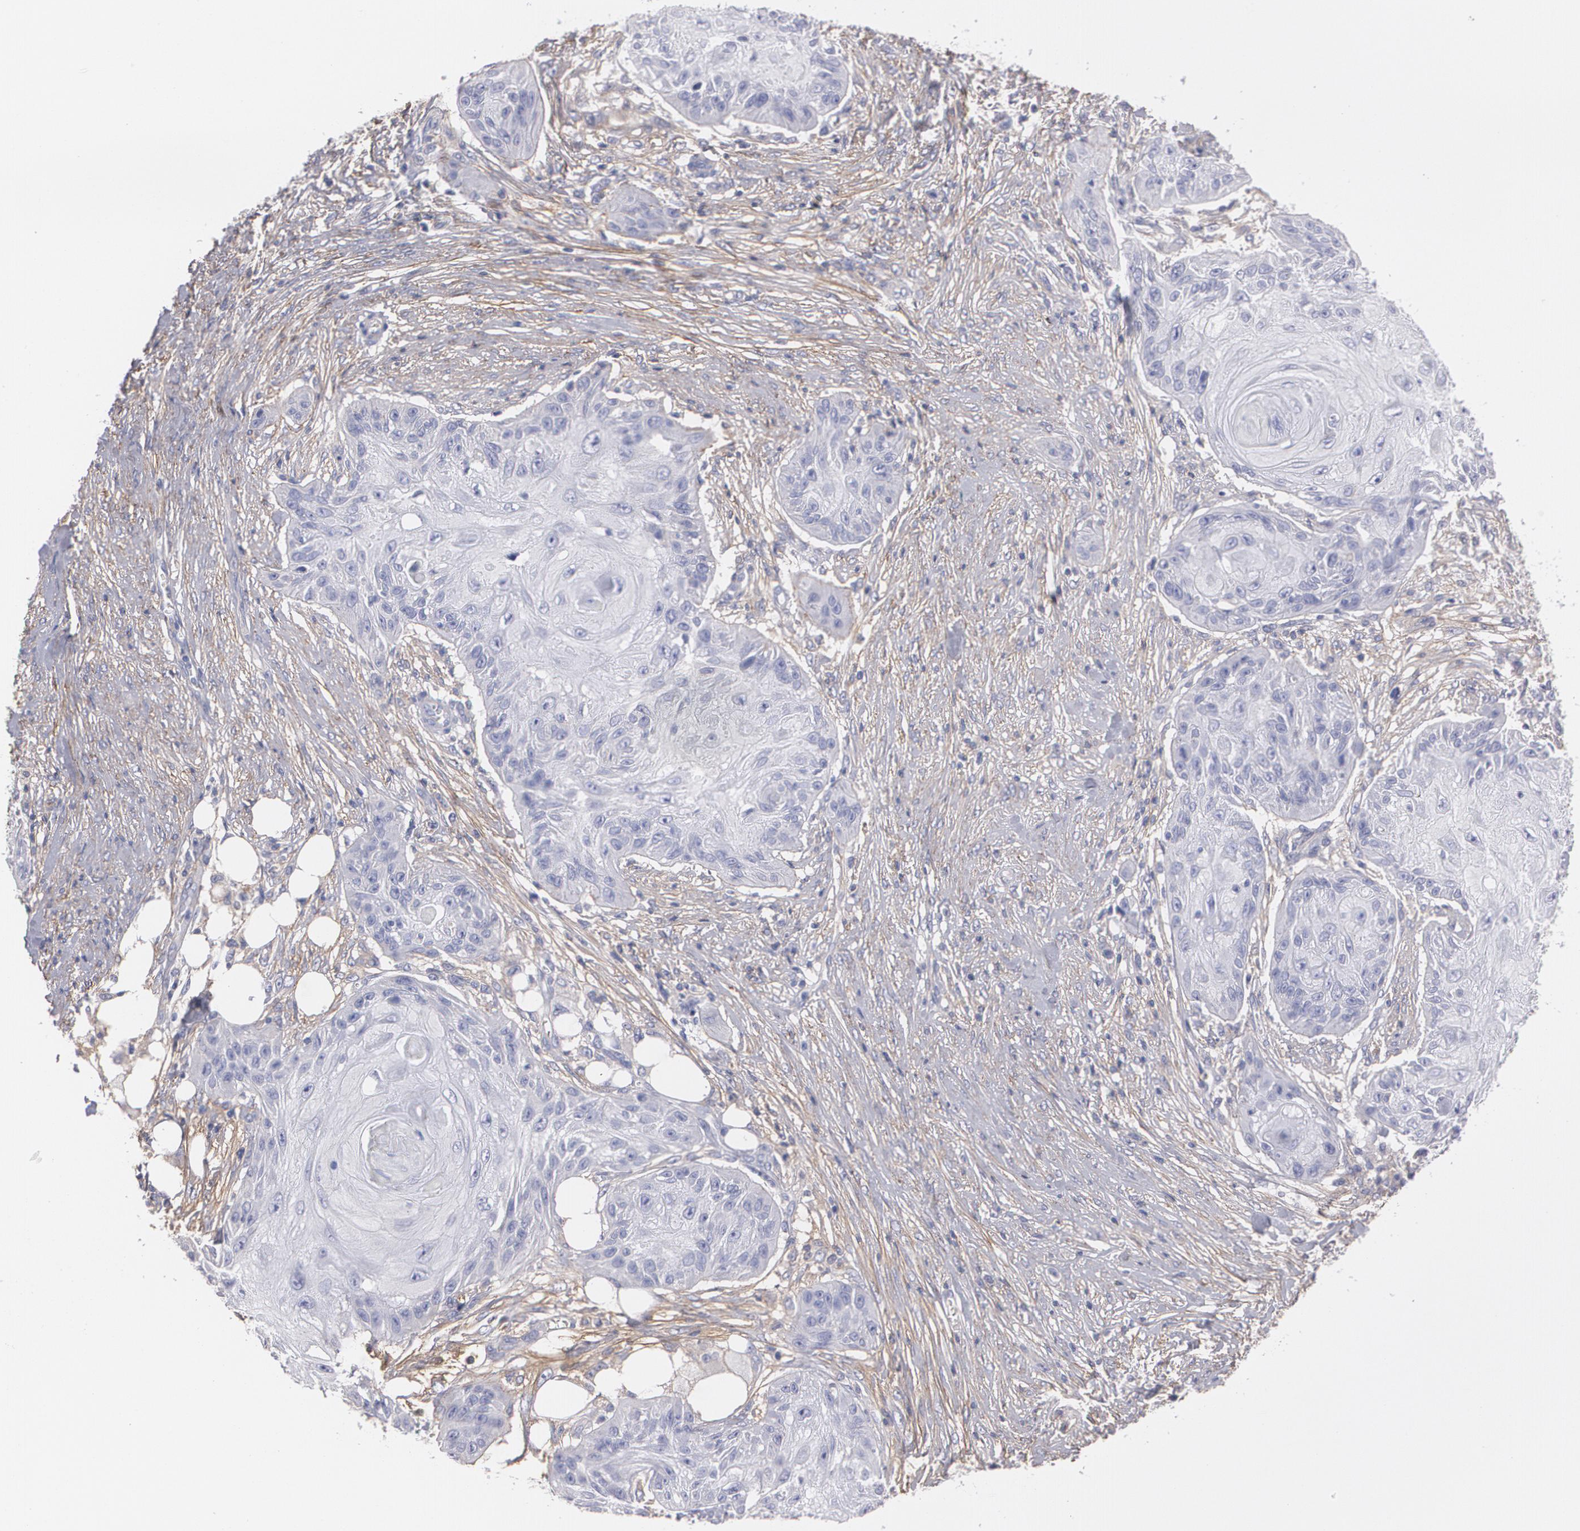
{"staining": {"intensity": "negative", "quantity": "none", "location": "none"}, "tissue": "skin cancer", "cell_type": "Tumor cells", "image_type": "cancer", "snomed": [{"axis": "morphology", "description": "Squamous cell carcinoma, NOS"}, {"axis": "topography", "description": "Skin"}], "caption": "There is no significant positivity in tumor cells of squamous cell carcinoma (skin).", "gene": "FBLN1", "patient": {"sex": "female", "age": 88}}